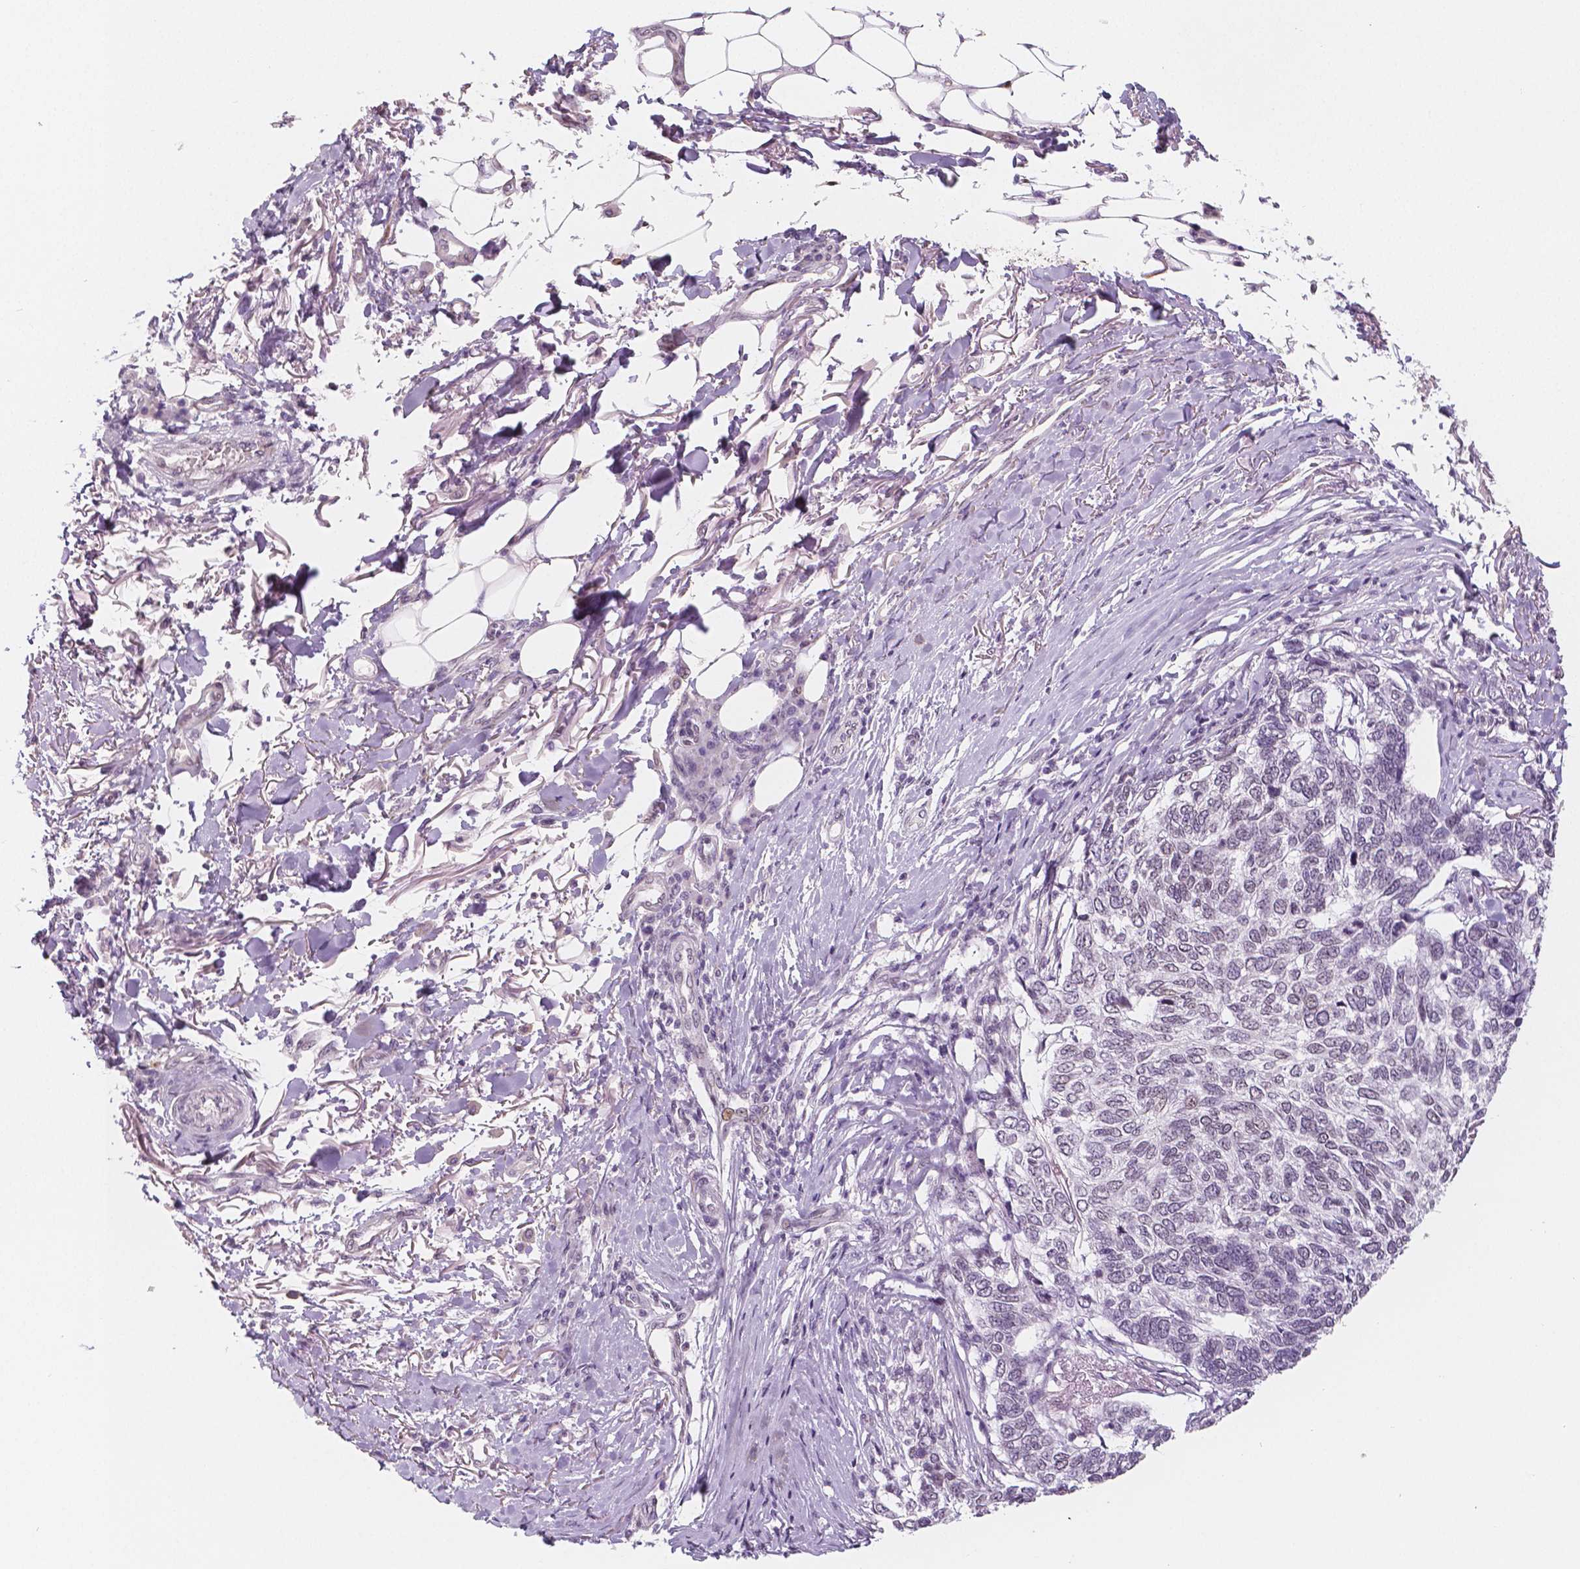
{"staining": {"intensity": "negative", "quantity": "none", "location": "none"}, "tissue": "skin cancer", "cell_type": "Tumor cells", "image_type": "cancer", "snomed": [{"axis": "morphology", "description": "Basal cell carcinoma"}, {"axis": "topography", "description": "Skin"}], "caption": "Immunohistochemistry (IHC) of human skin basal cell carcinoma reveals no positivity in tumor cells. (DAB immunohistochemistry with hematoxylin counter stain).", "gene": "KDM5B", "patient": {"sex": "female", "age": 65}}